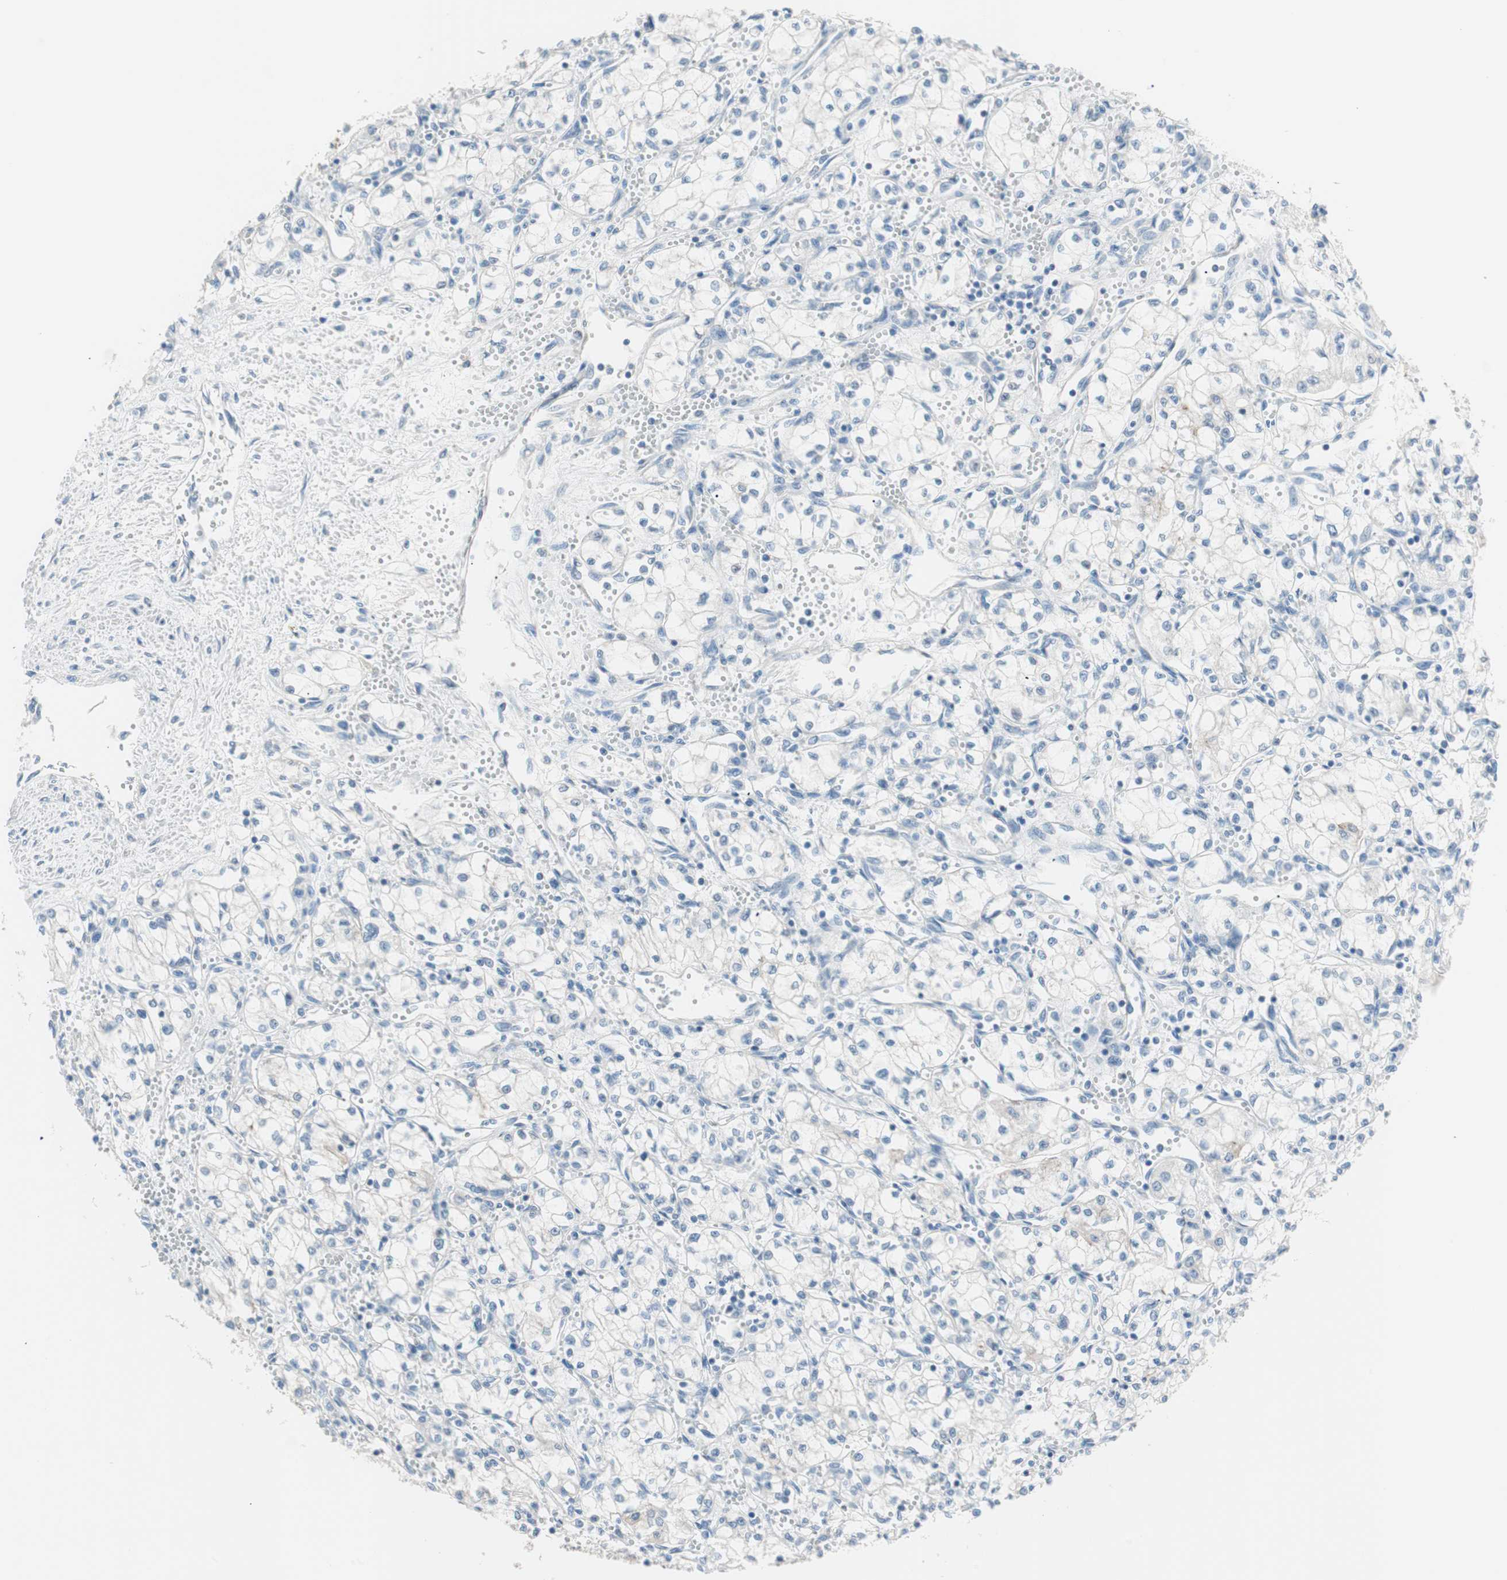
{"staining": {"intensity": "negative", "quantity": "none", "location": "none"}, "tissue": "renal cancer", "cell_type": "Tumor cells", "image_type": "cancer", "snomed": [{"axis": "morphology", "description": "Normal tissue, NOS"}, {"axis": "morphology", "description": "Adenocarcinoma, NOS"}, {"axis": "topography", "description": "Kidney"}], "caption": "A photomicrograph of human renal adenocarcinoma is negative for staining in tumor cells.", "gene": "VIL1", "patient": {"sex": "male", "age": 59}}